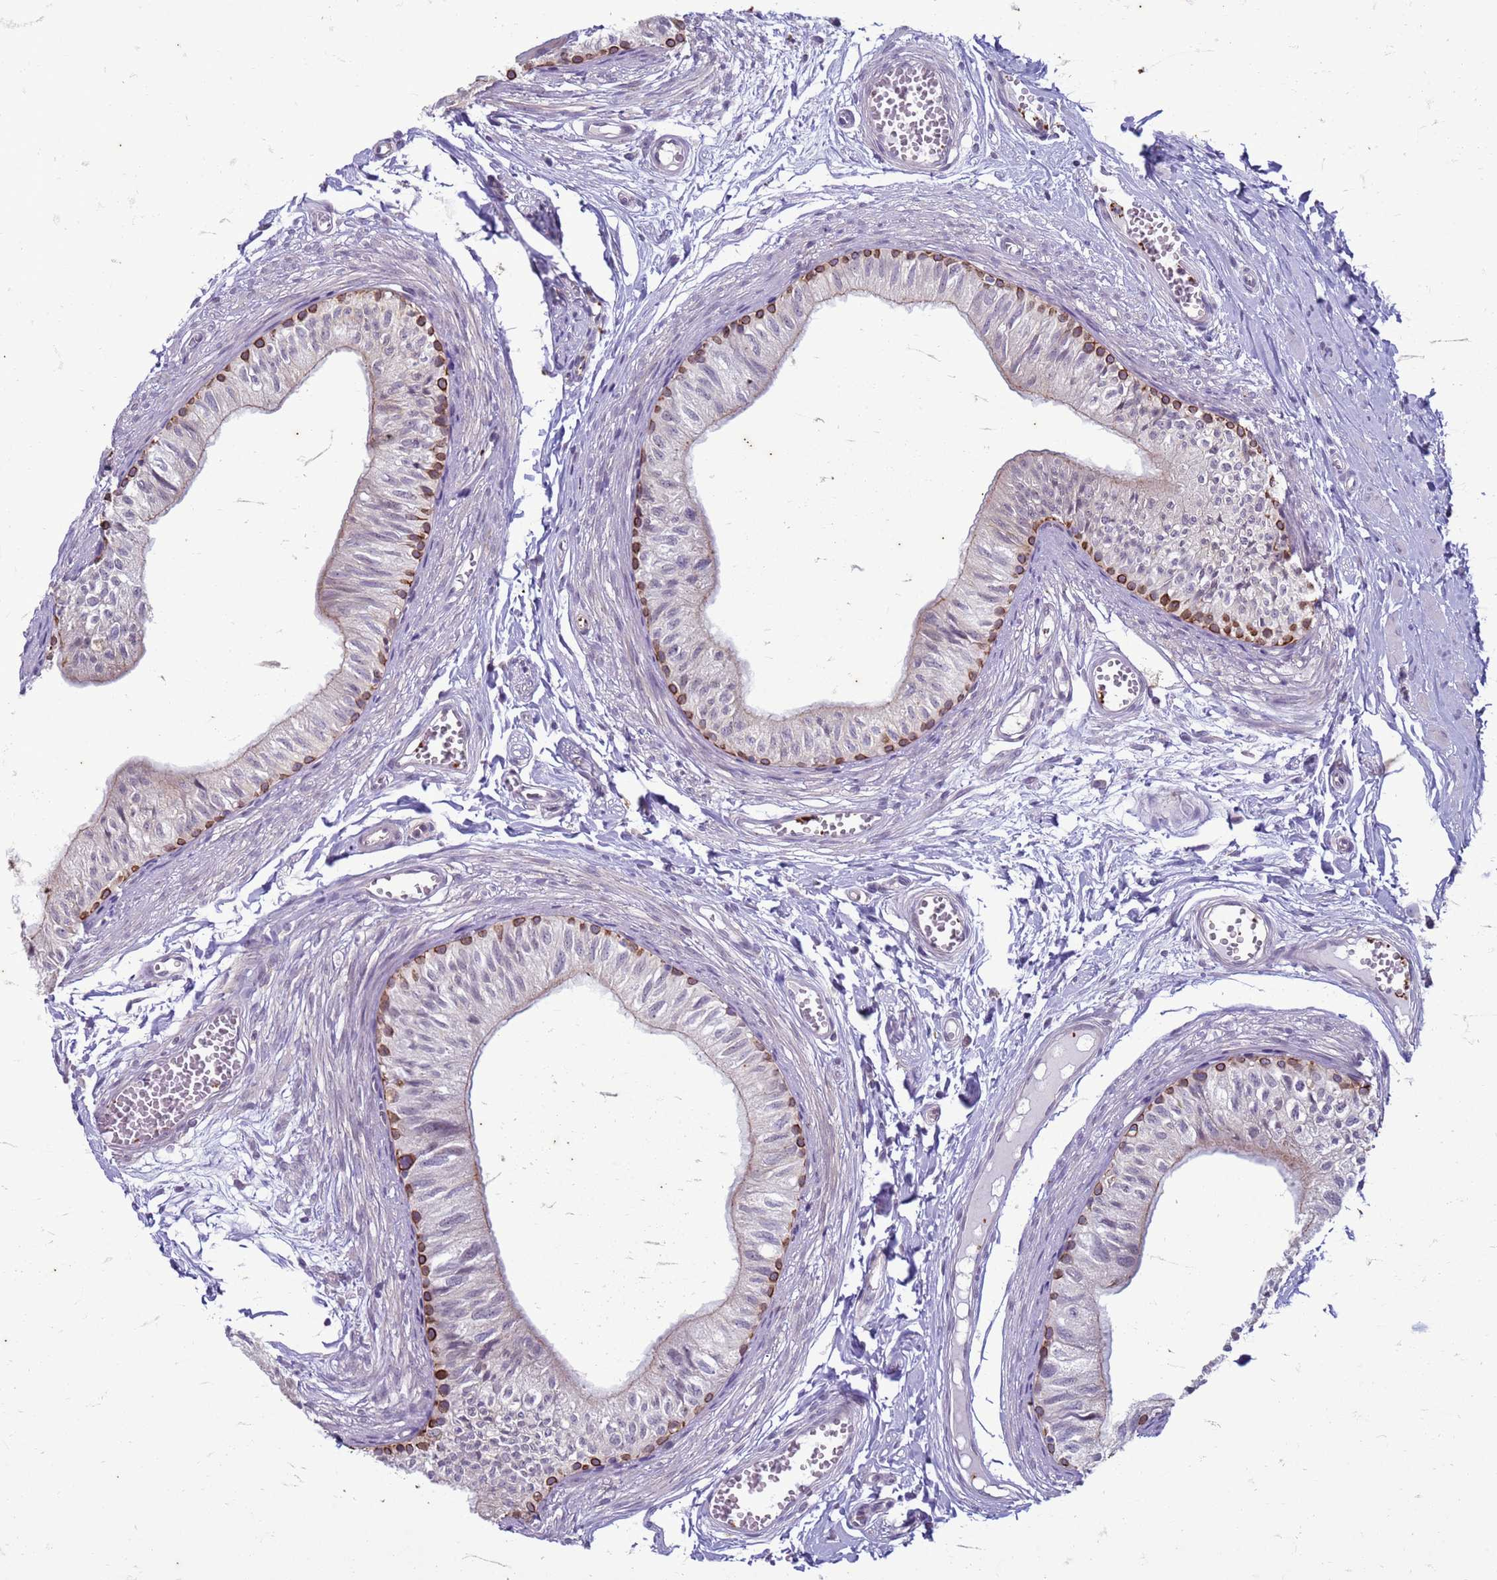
{"staining": {"intensity": "moderate", "quantity": "<25%", "location": "cytoplasmic/membranous"}, "tissue": "epididymis", "cell_type": "Glandular cells", "image_type": "normal", "snomed": [{"axis": "morphology", "description": "Normal tissue, NOS"}, {"axis": "topography", "description": "Epididymis"}], "caption": "Moderate cytoplasmic/membranous positivity for a protein is seen in approximately <25% of glandular cells of unremarkable epididymis using immunohistochemistry (IHC).", "gene": "SLC15A3", "patient": {"sex": "male", "age": 37}}